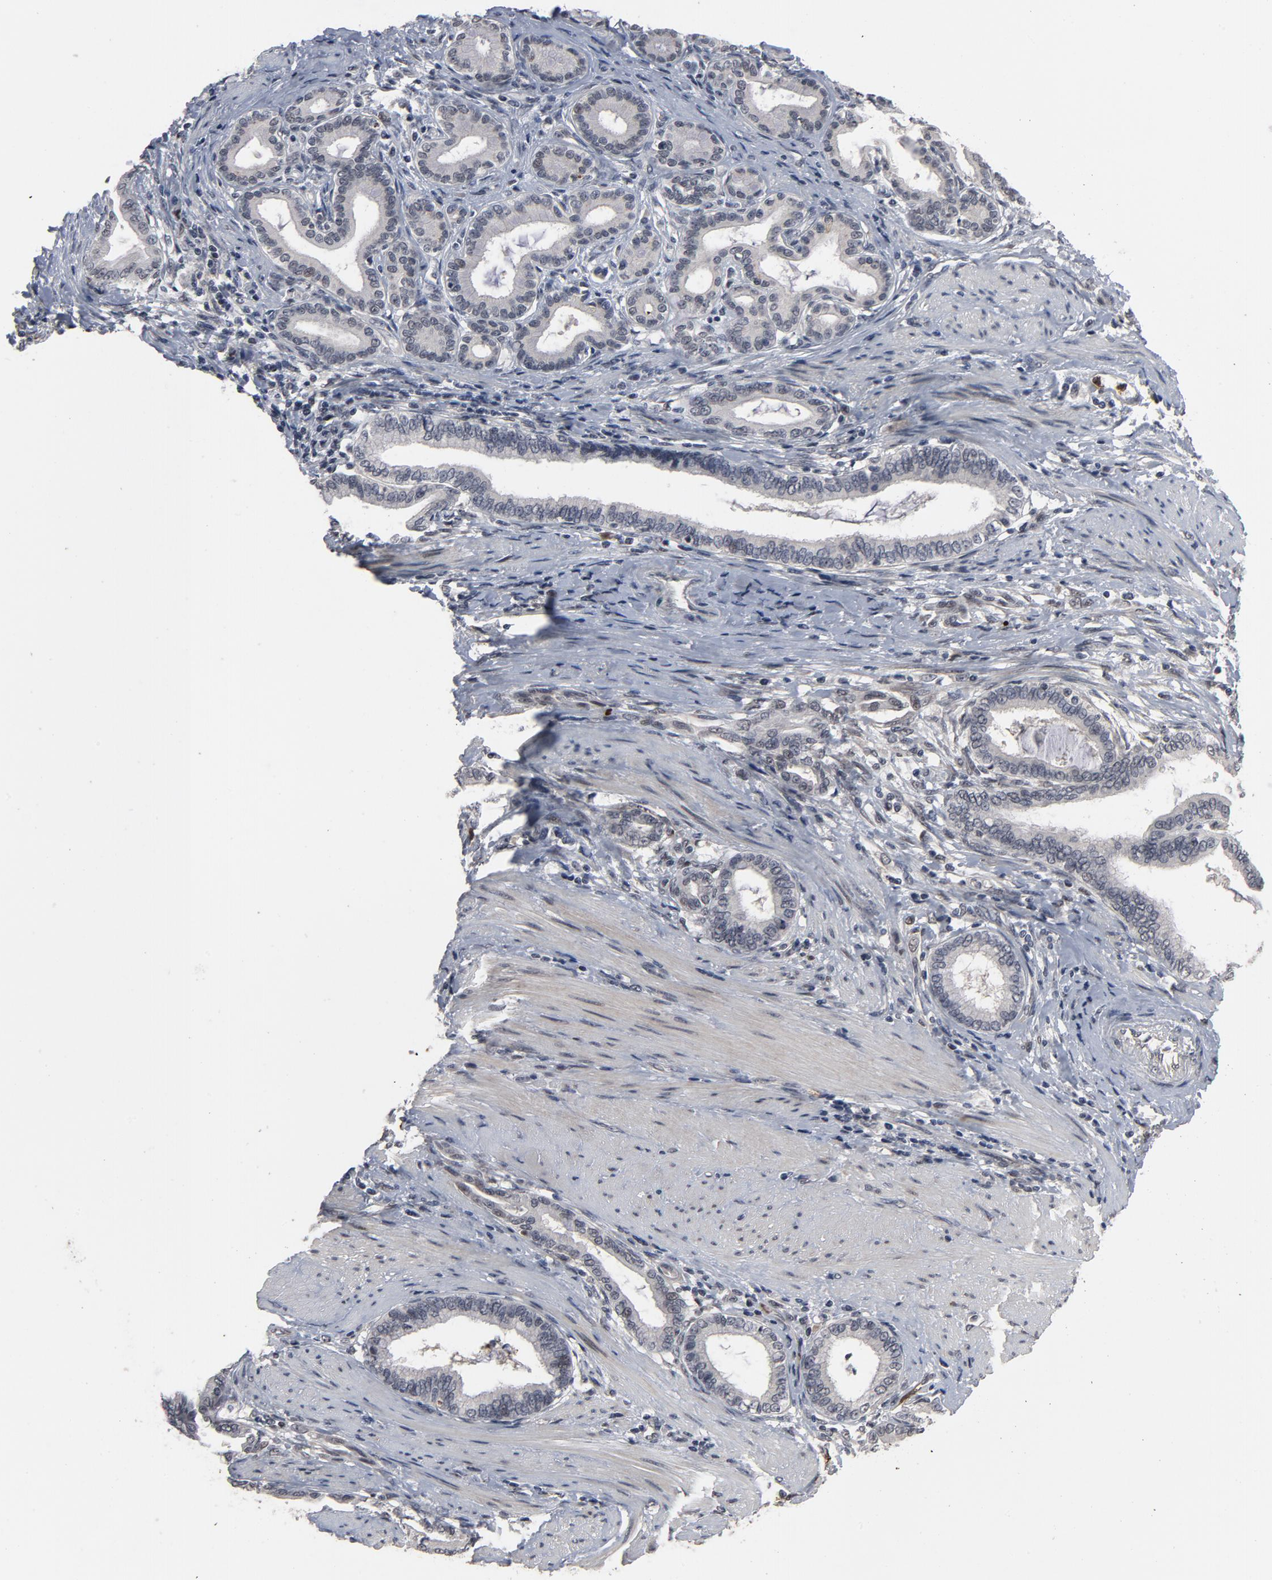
{"staining": {"intensity": "negative", "quantity": "none", "location": "none"}, "tissue": "pancreatic cancer", "cell_type": "Tumor cells", "image_type": "cancer", "snomed": [{"axis": "morphology", "description": "Adenocarcinoma, NOS"}, {"axis": "topography", "description": "Pancreas"}], "caption": "Immunohistochemistry histopathology image of pancreatic cancer stained for a protein (brown), which reveals no positivity in tumor cells. The staining is performed using DAB (3,3'-diaminobenzidine) brown chromogen with nuclei counter-stained in using hematoxylin.", "gene": "RTL5", "patient": {"sex": "female", "age": 64}}